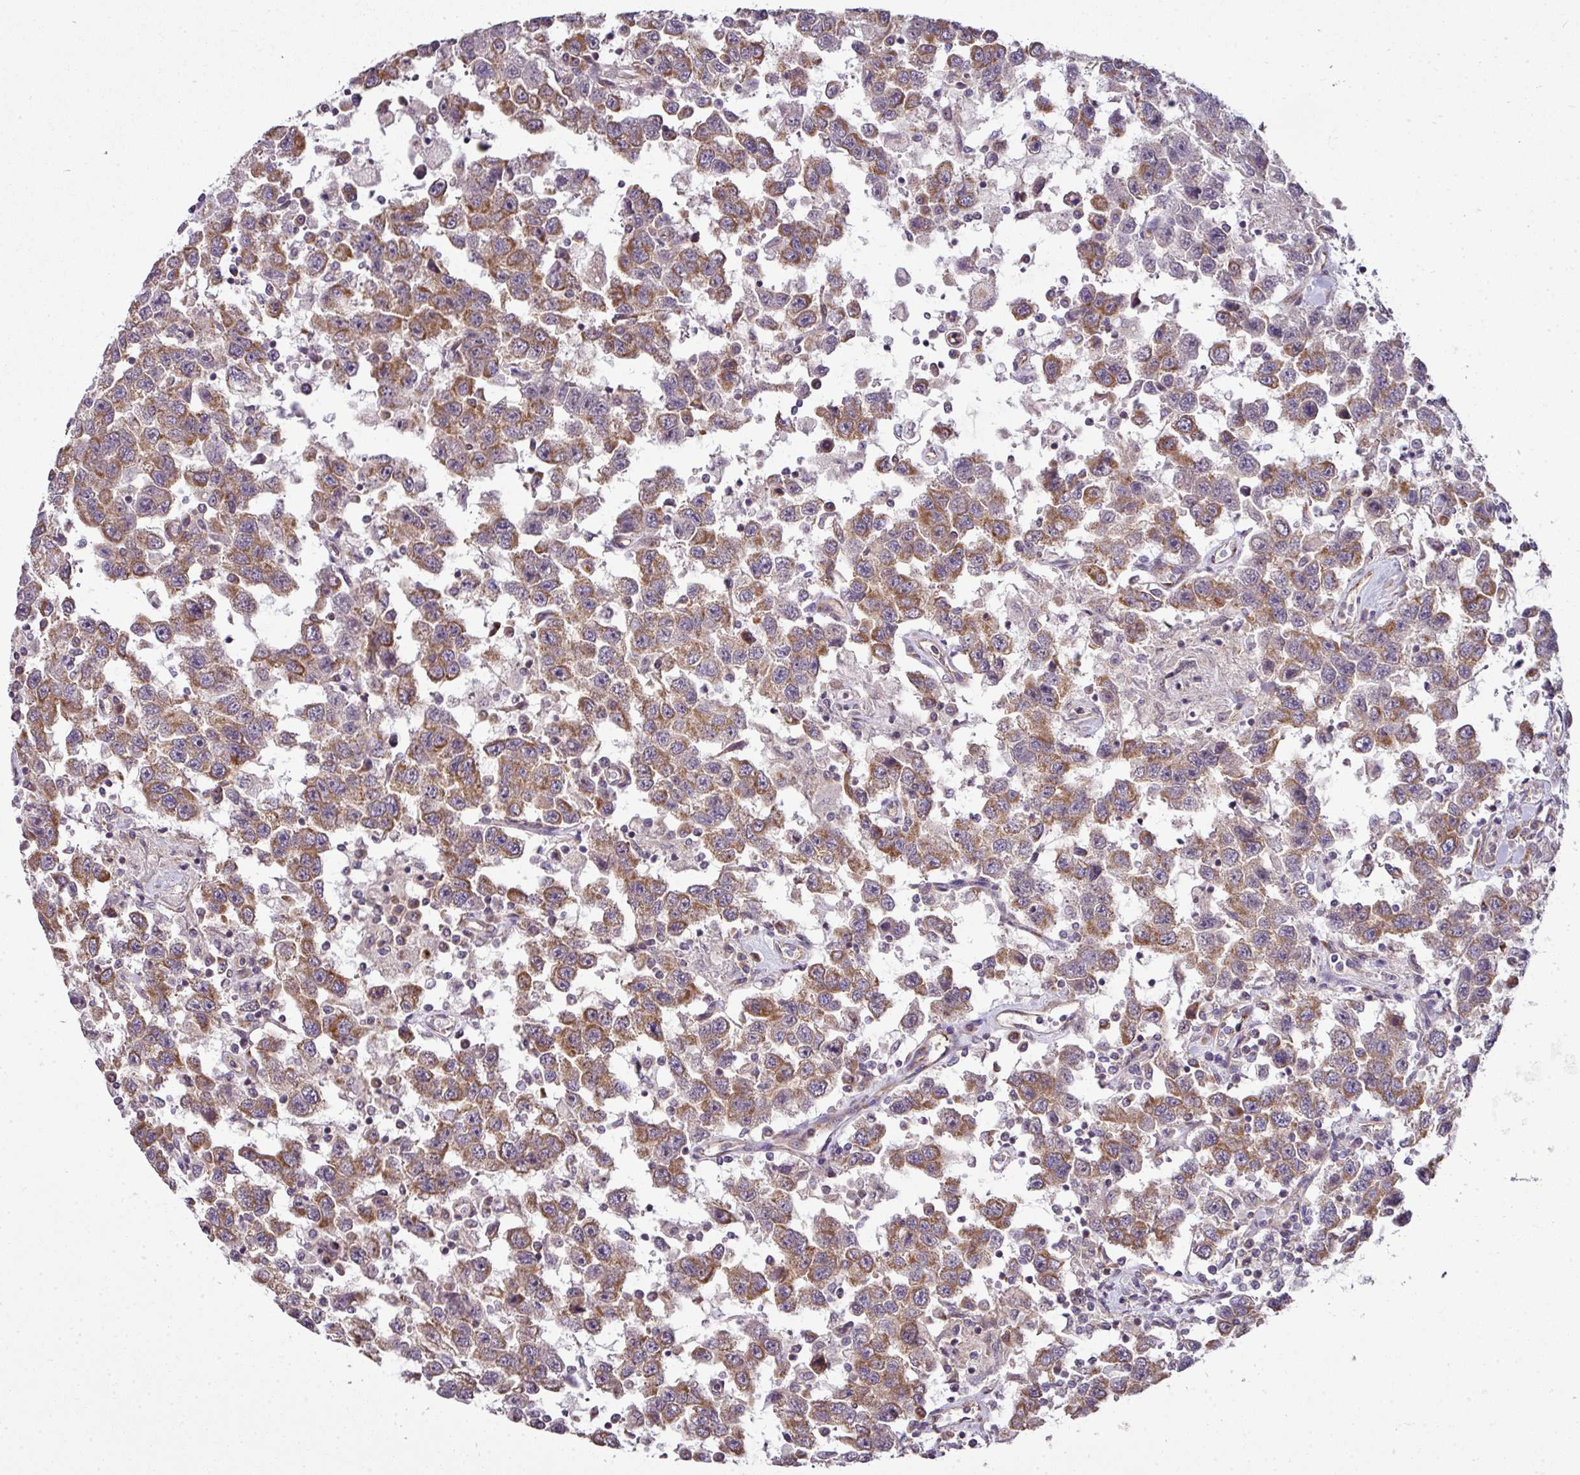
{"staining": {"intensity": "moderate", "quantity": ">75%", "location": "cytoplasmic/membranous"}, "tissue": "testis cancer", "cell_type": "Tumor cells", "image_type": "cancer", "snomed": [{"axis": "morphology", "description": "Seminoma, NOS"}, {"axis": "topography", "description": "Testis"}], "caption": "Tumor cells reveal medium levels of moderate cytoplasmic/membranous expression in about >75% of cells in human testis seminoma.", "gene": "TIMMDC1", "patient": {"sex": "male", "age": 41}}